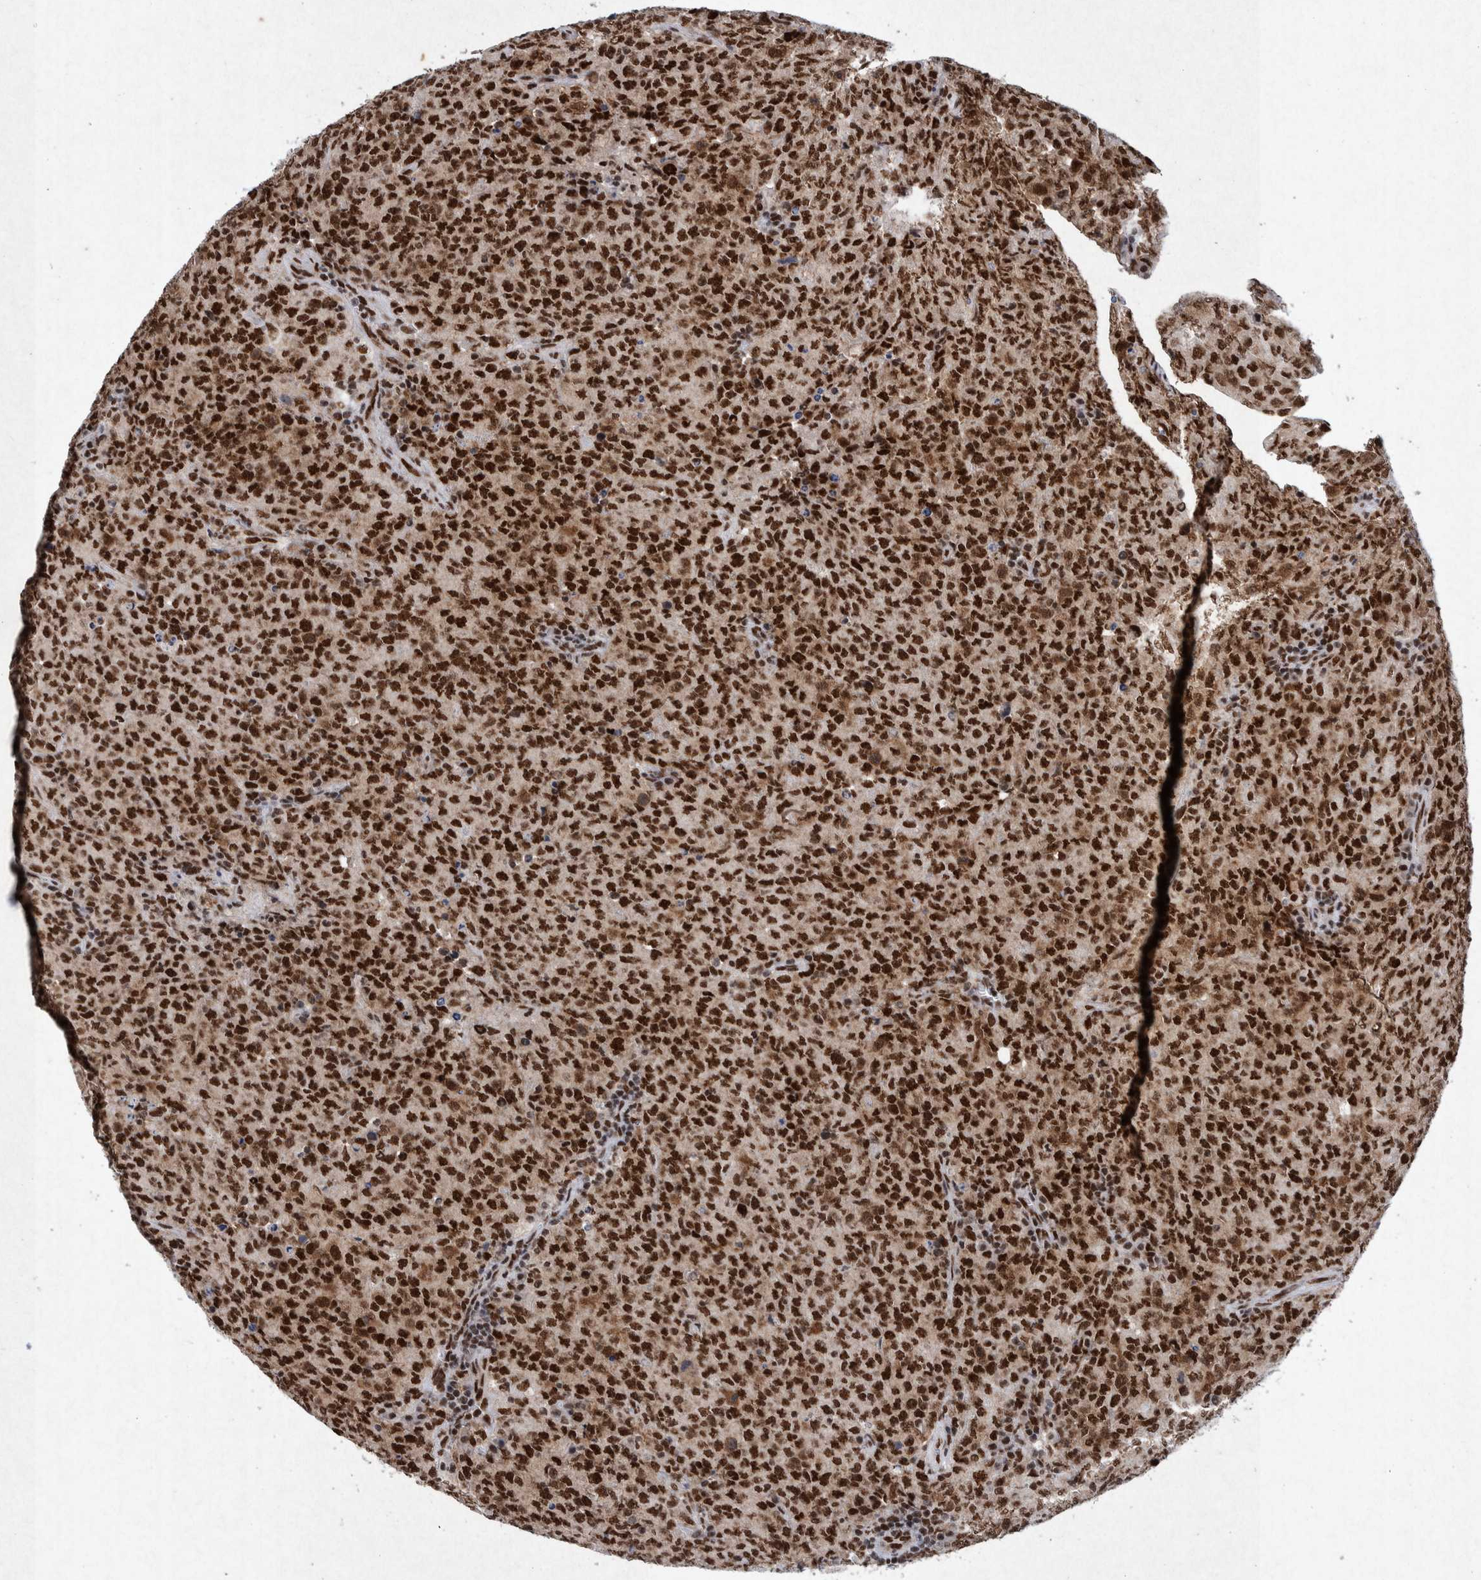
{"staining": {"intensity": "strong", "quantity": ">75%", "location": "nuclear"}, "tissue": "lymphoma", "cell_type": "Tumor cells", "image_type": "cancer", "snomed": [{"axis": "morphology", "description": "Malignant lymphoma, non-Hodgkin's type, High grade"}, {"axis": "topography", "description": "Tonsil"}], "caption": "Lymphoma stained with IHC demonstrates strong nuclear staining in about >75% of tumor cells.", "gene": "TAF10", "patient": {"sex": "female", "age": 36}}